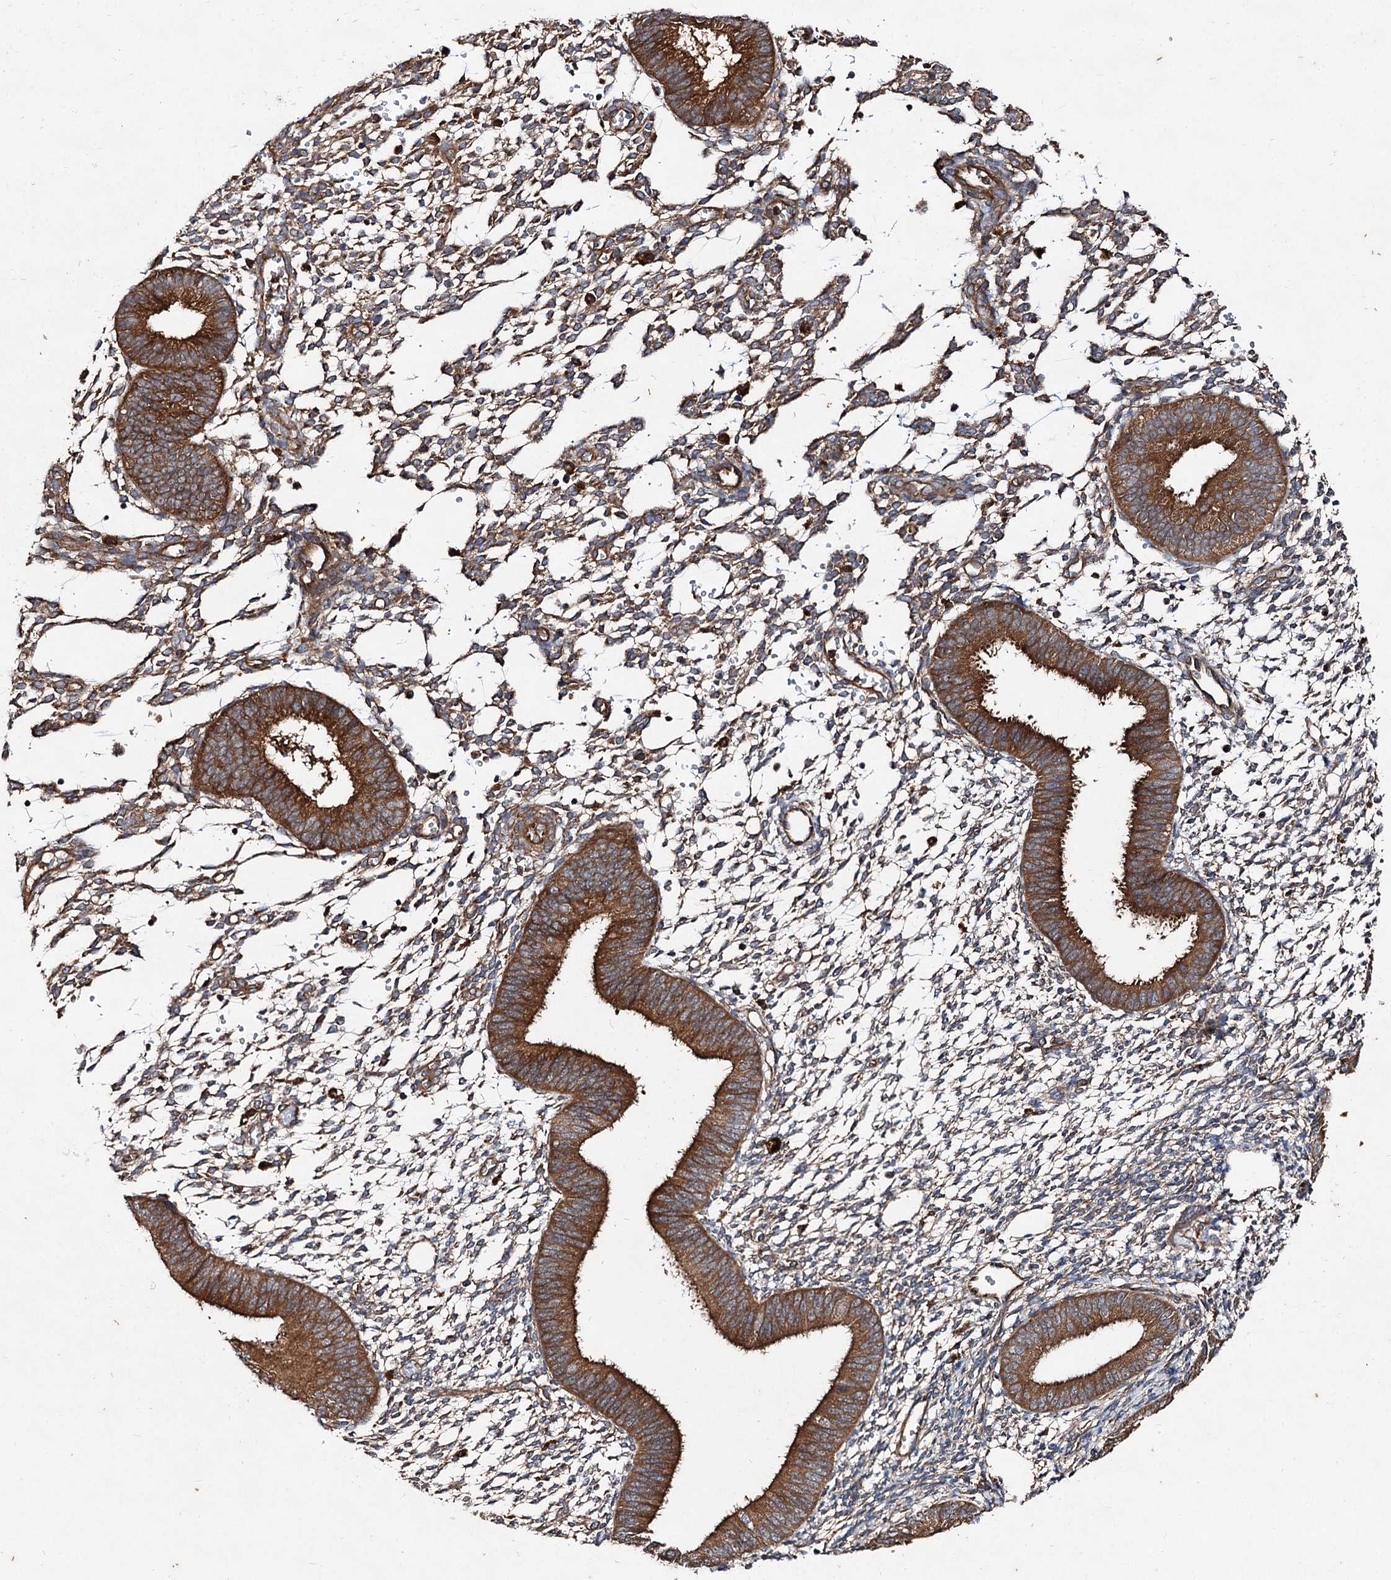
{"staining": {"intensity": "moderate", "quantity": "25%-75%", "location": "cytoplasmic/membranous"}, "tissue": "endometrium", "cell_type": "Cells in endometrial stroma", "image_type": "normal", "snomed": [{"axis": "morphology", "description": "Normal tissue, NOS"}, {"axis": "topography", "description": "Uterus"}, {"axis": "topography", "description": "Endometrium"}], "caption": "This photomicrograph displays benign endometrium stained with immunohistochemistry to label a protein in brown. The cytoplasmic/membranous of cells in endometrial stroma show moderate positivity for the protein. Nuclei are counter-stained blue.", "gene": "VPS29", "patient": {"sex": "female", "age": 48}}